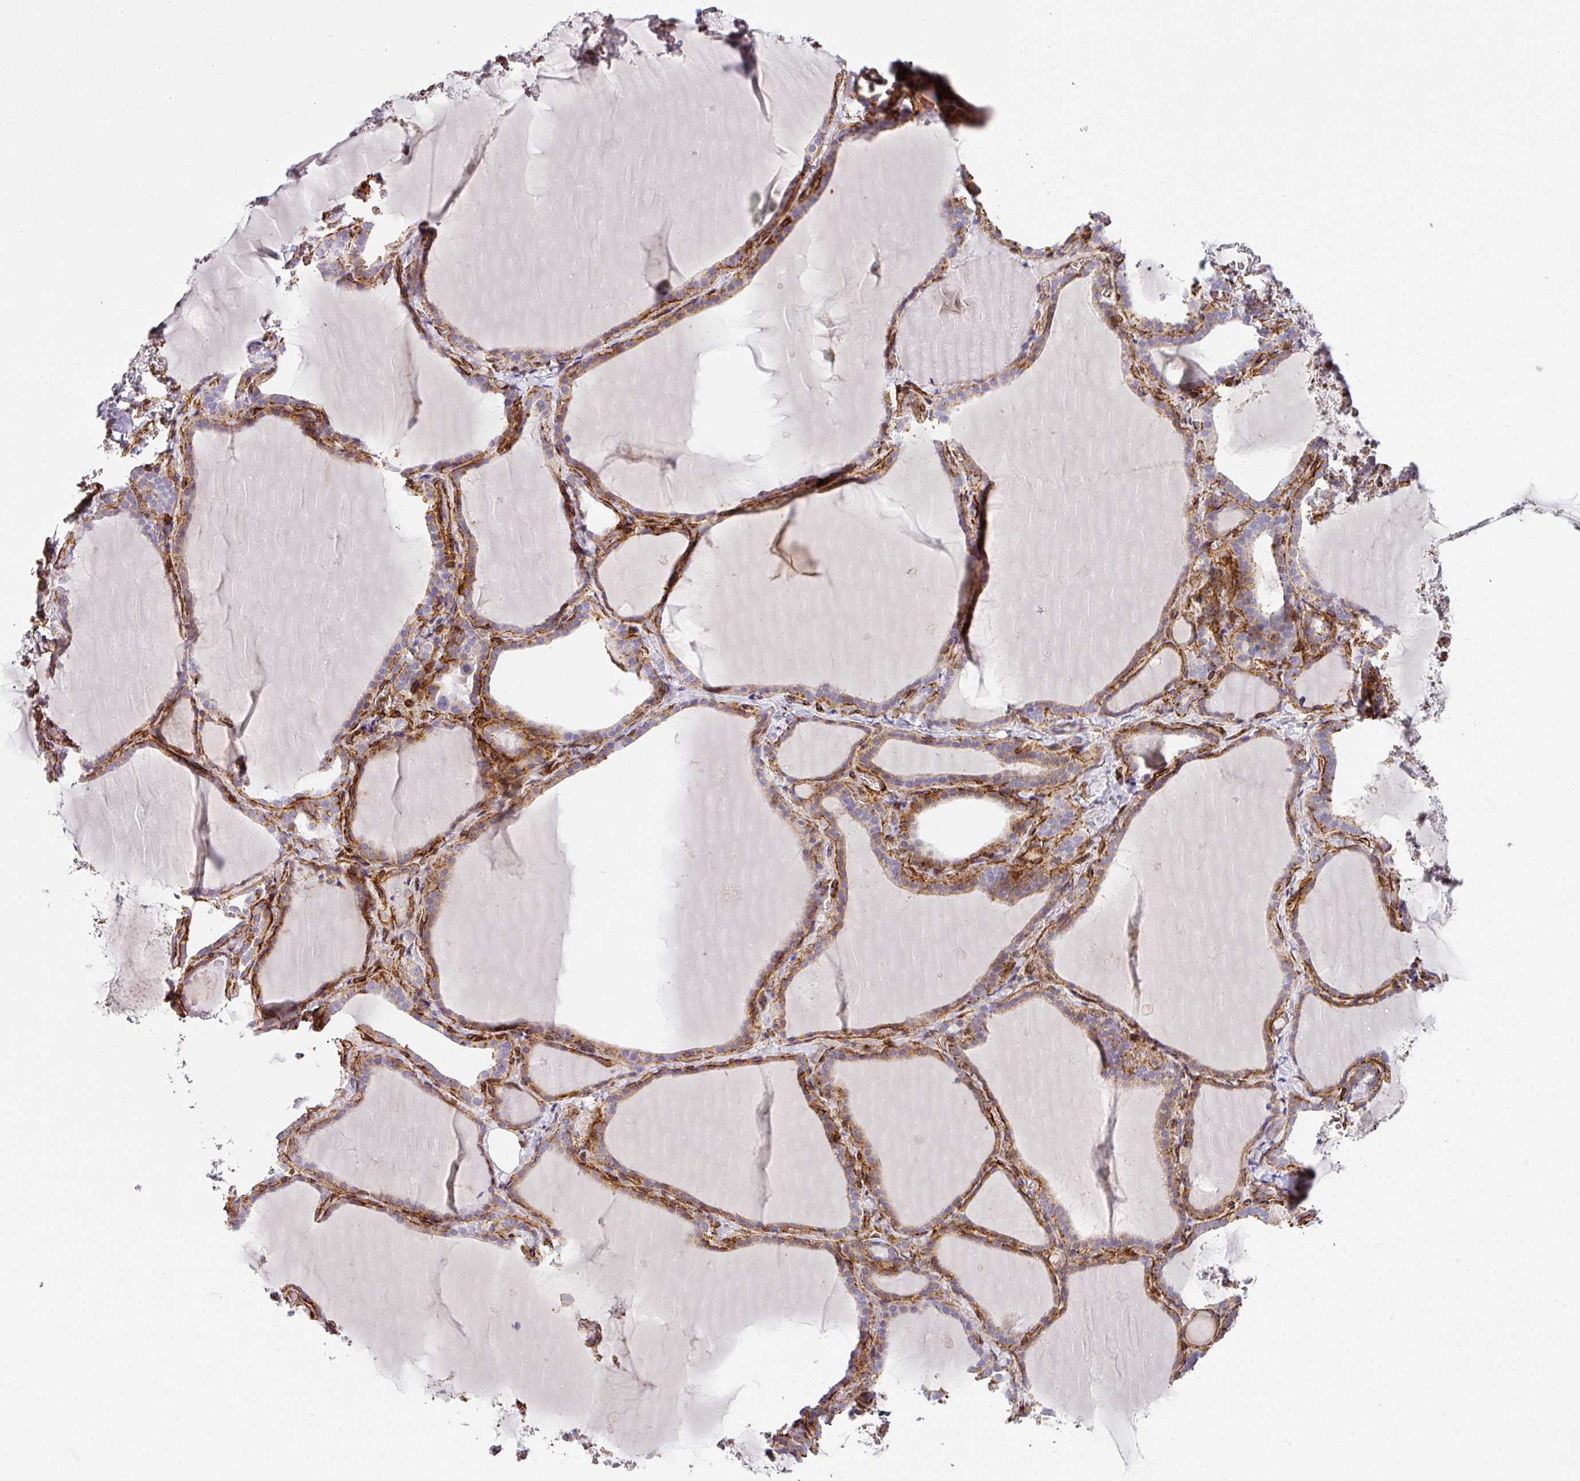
{"staining": {"intensity": "moderate", "quantity": "<25%", "location": "cytoplasmic/membranous"}, "tissue": "thyroid gland", "cell_type": "Glandular cells", "image_type": "normal", "snomed": [{"axis": "morphology", "description": "Normal tissue, NOS"}, {"axis": "topography", "description": "Thyroid gland"}], "caption": "Immunohistochemistry (IHC) staining of benign thyroid gland, which shows low levels of moderate cytoplasmic/membranous expression in approximately <25% of glandular cells indicating moderate cytoplasmic/membranous protein staining. The staining was performed using DAB (brown) for protein detection and nuclei were counterstained in hematoxylin (blue).", "gene": "SLC25A17", "patient": {"sex": "female", "age": 22}}